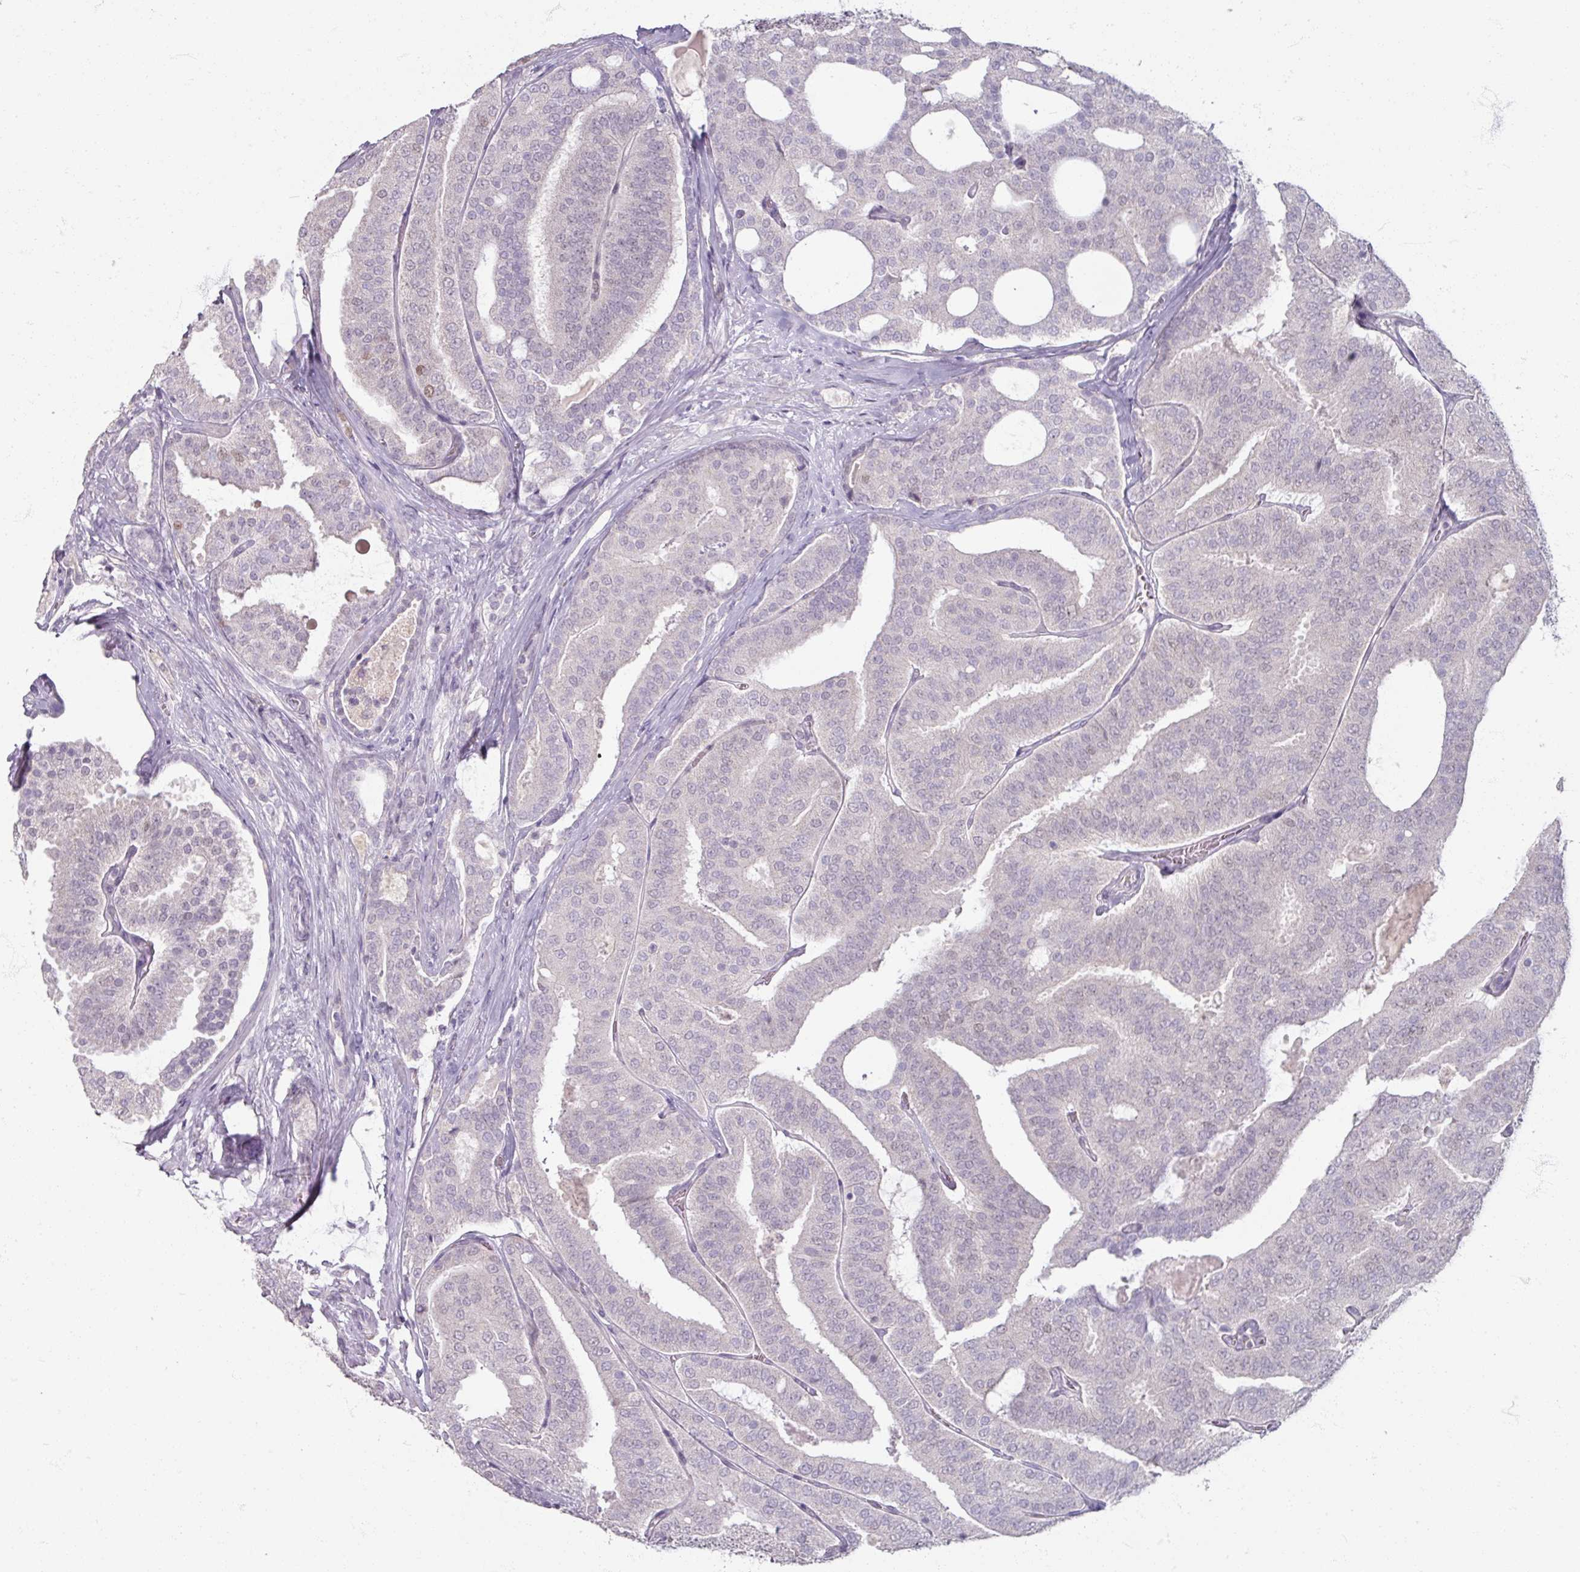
{"staining": {"intensity": "negative", "quantity": "none", "location": "none"}, "tissue": "prostate cancer", "cell_type": "Tumor cells", "image_type": "cancer", "snomed": [{"axis": "morphology", "description": "Adenocarcinoma, High grade"}, {"axis": "topography", "description": "Prostate"}], "caption": "An IHC photomicrograph of prostate cancer (high-grade adenocarcinoma) is shown. There is no staining in tumor cells of prostate cancer (high-grade adenocarcinoma).", "gene": "SOX11", "patient": {"sex": "male", "age": 65}}